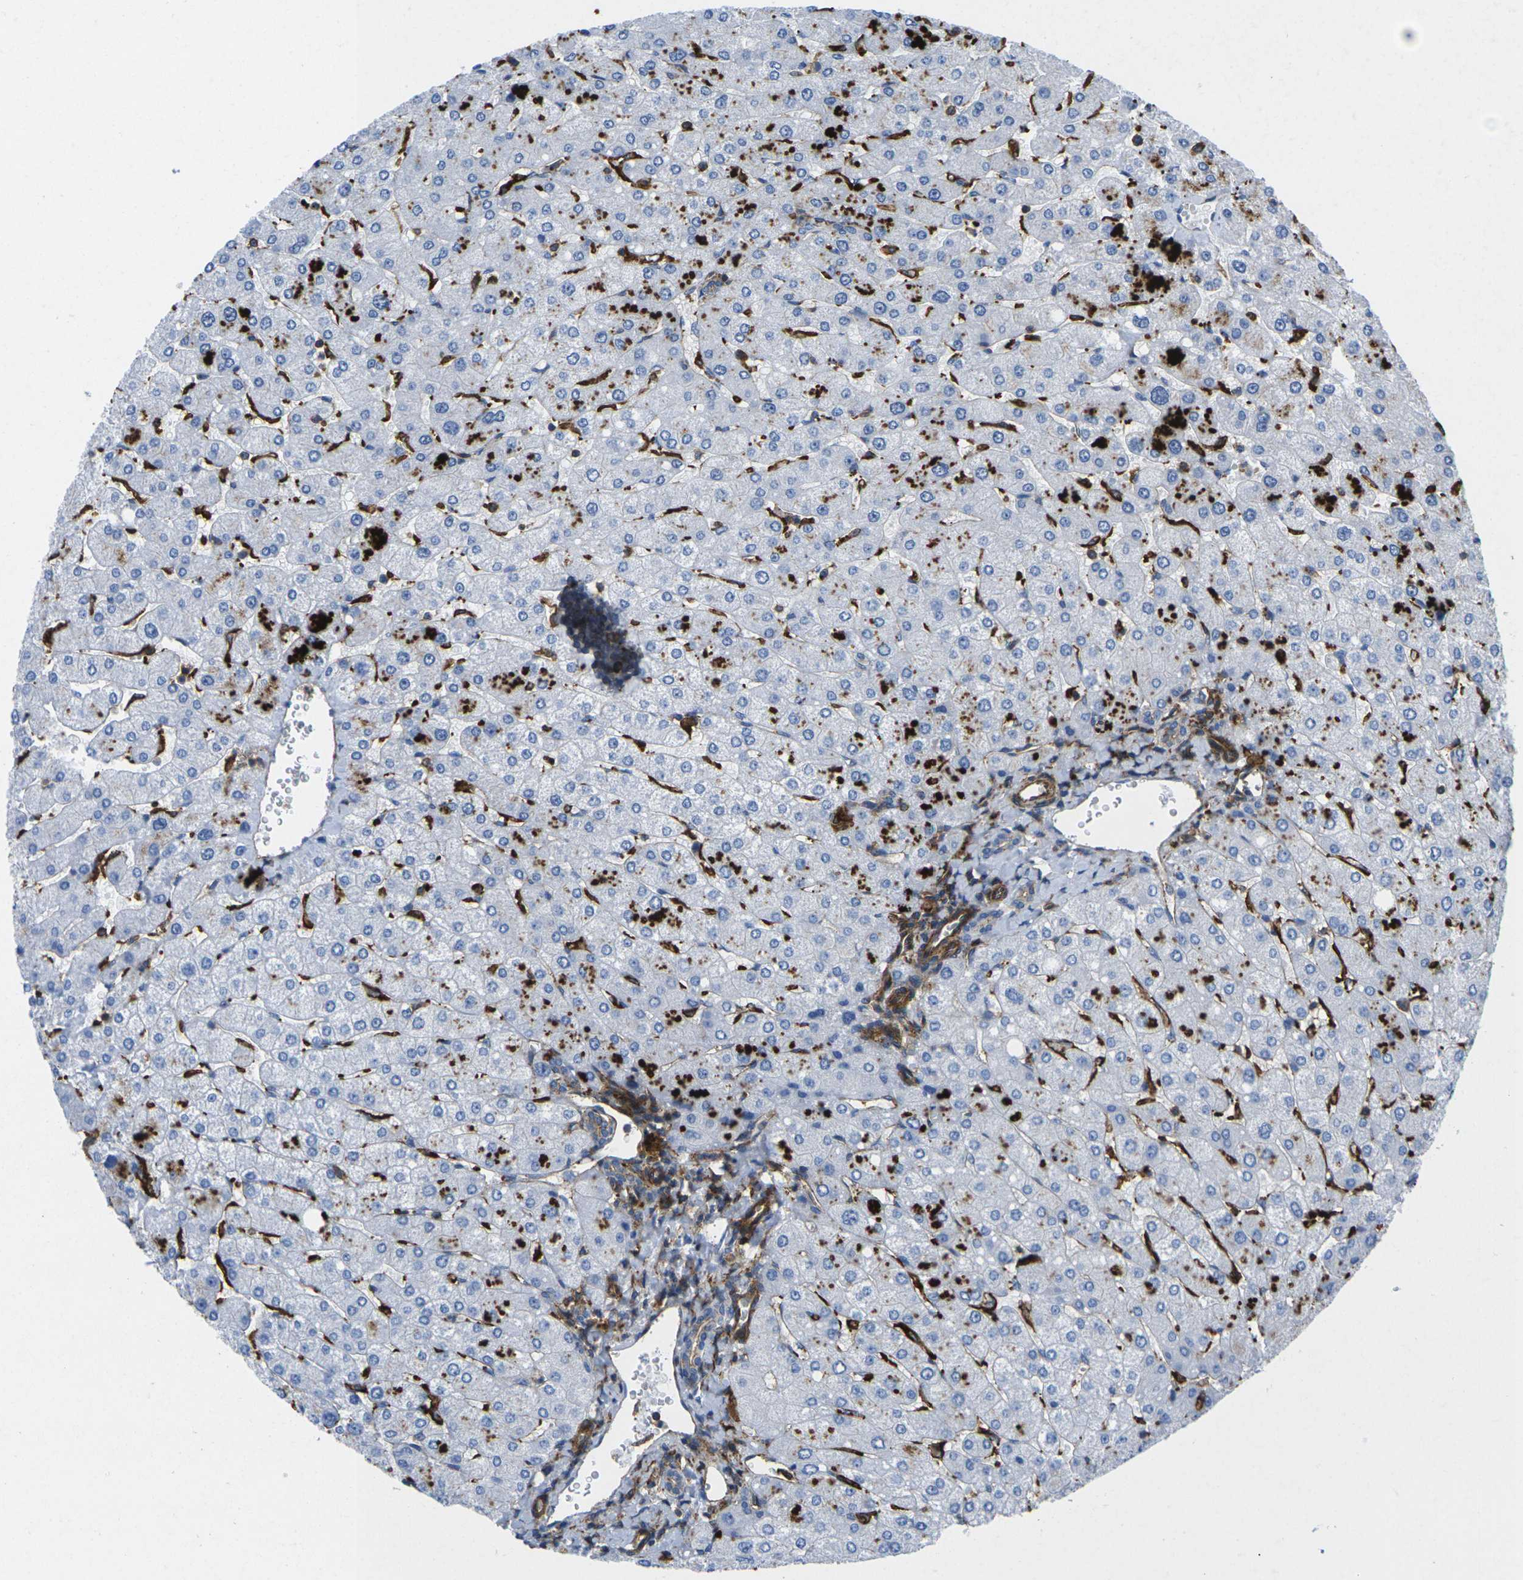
{"staining": {"intensity": "moderate", "quantity": ">75%", "location": "cytoplasmic/membranous"}, "tissue": "liver", "cell_type": "Cholangiocytes", "image_type": "normal", "snomed": [{"axis": "morphology", "description": "Normal tissue, NOS"}, {"axis": "topography", "description": "Liver"}], "caption": "Cholangiocytes demonstrate medium levels of moderate cytoplasmic/membranous expression in approximately >75% of cells in normal human liver.", "gene": "IQGAP1", "patient": {"sex": "male", "age": 55}}